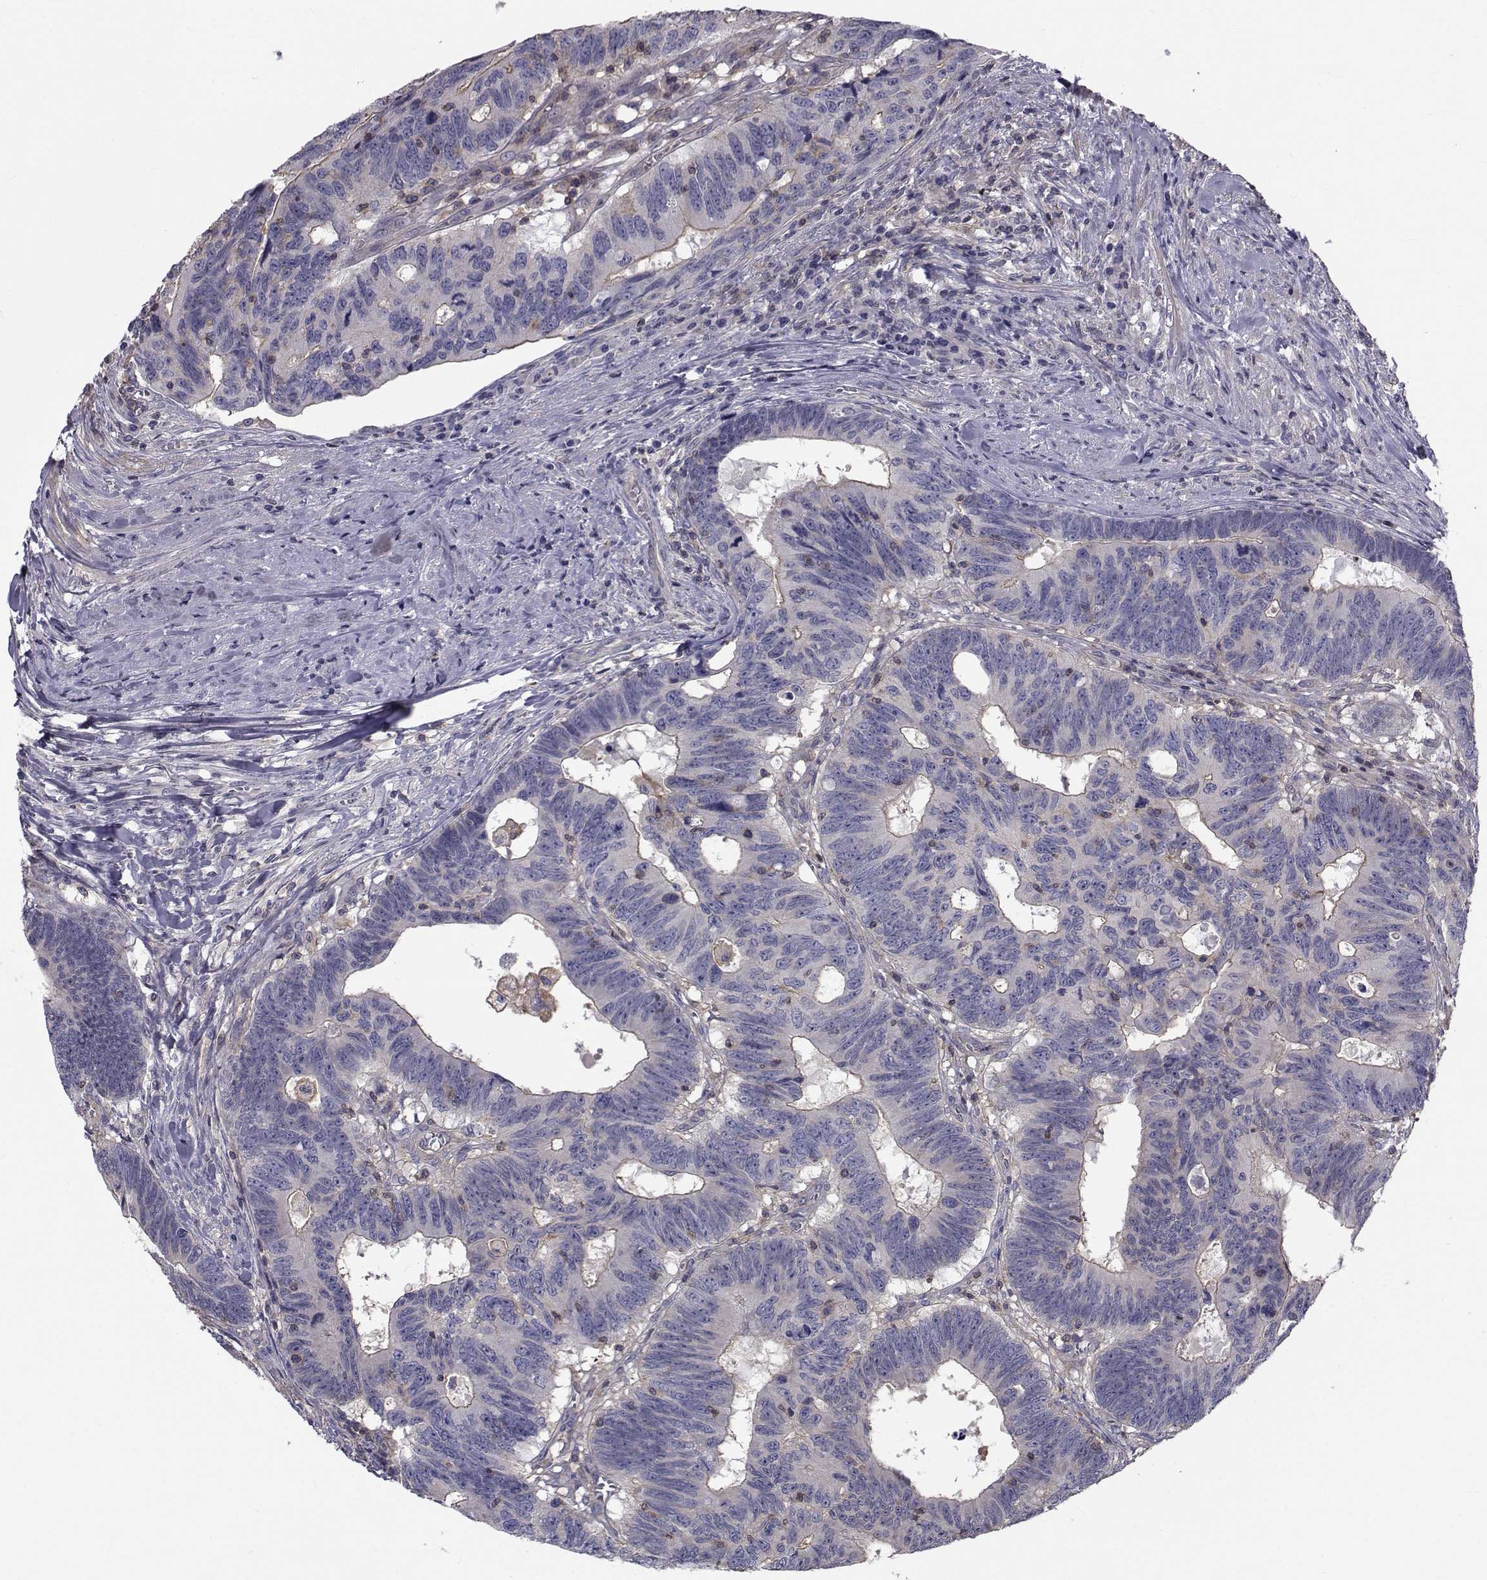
{"staining": {"intensity": "negative", "quantity": "none", "location": "none"}, "tissue": "colorectal cancer", "cell_type": "Tumor cells", "image_type": "cancer", "snomed": [{"axis": "morphology", "description": "Adenocarcinoma, NOS"}, {"axis": "topography", "description": "Colon"}], "caption": "A histopathology image of human adenocarcinoma (colorectal) is negative for staining in tumor cells.", "gene": "FDXR", "patient": {"sex": "female", "age": 77}}